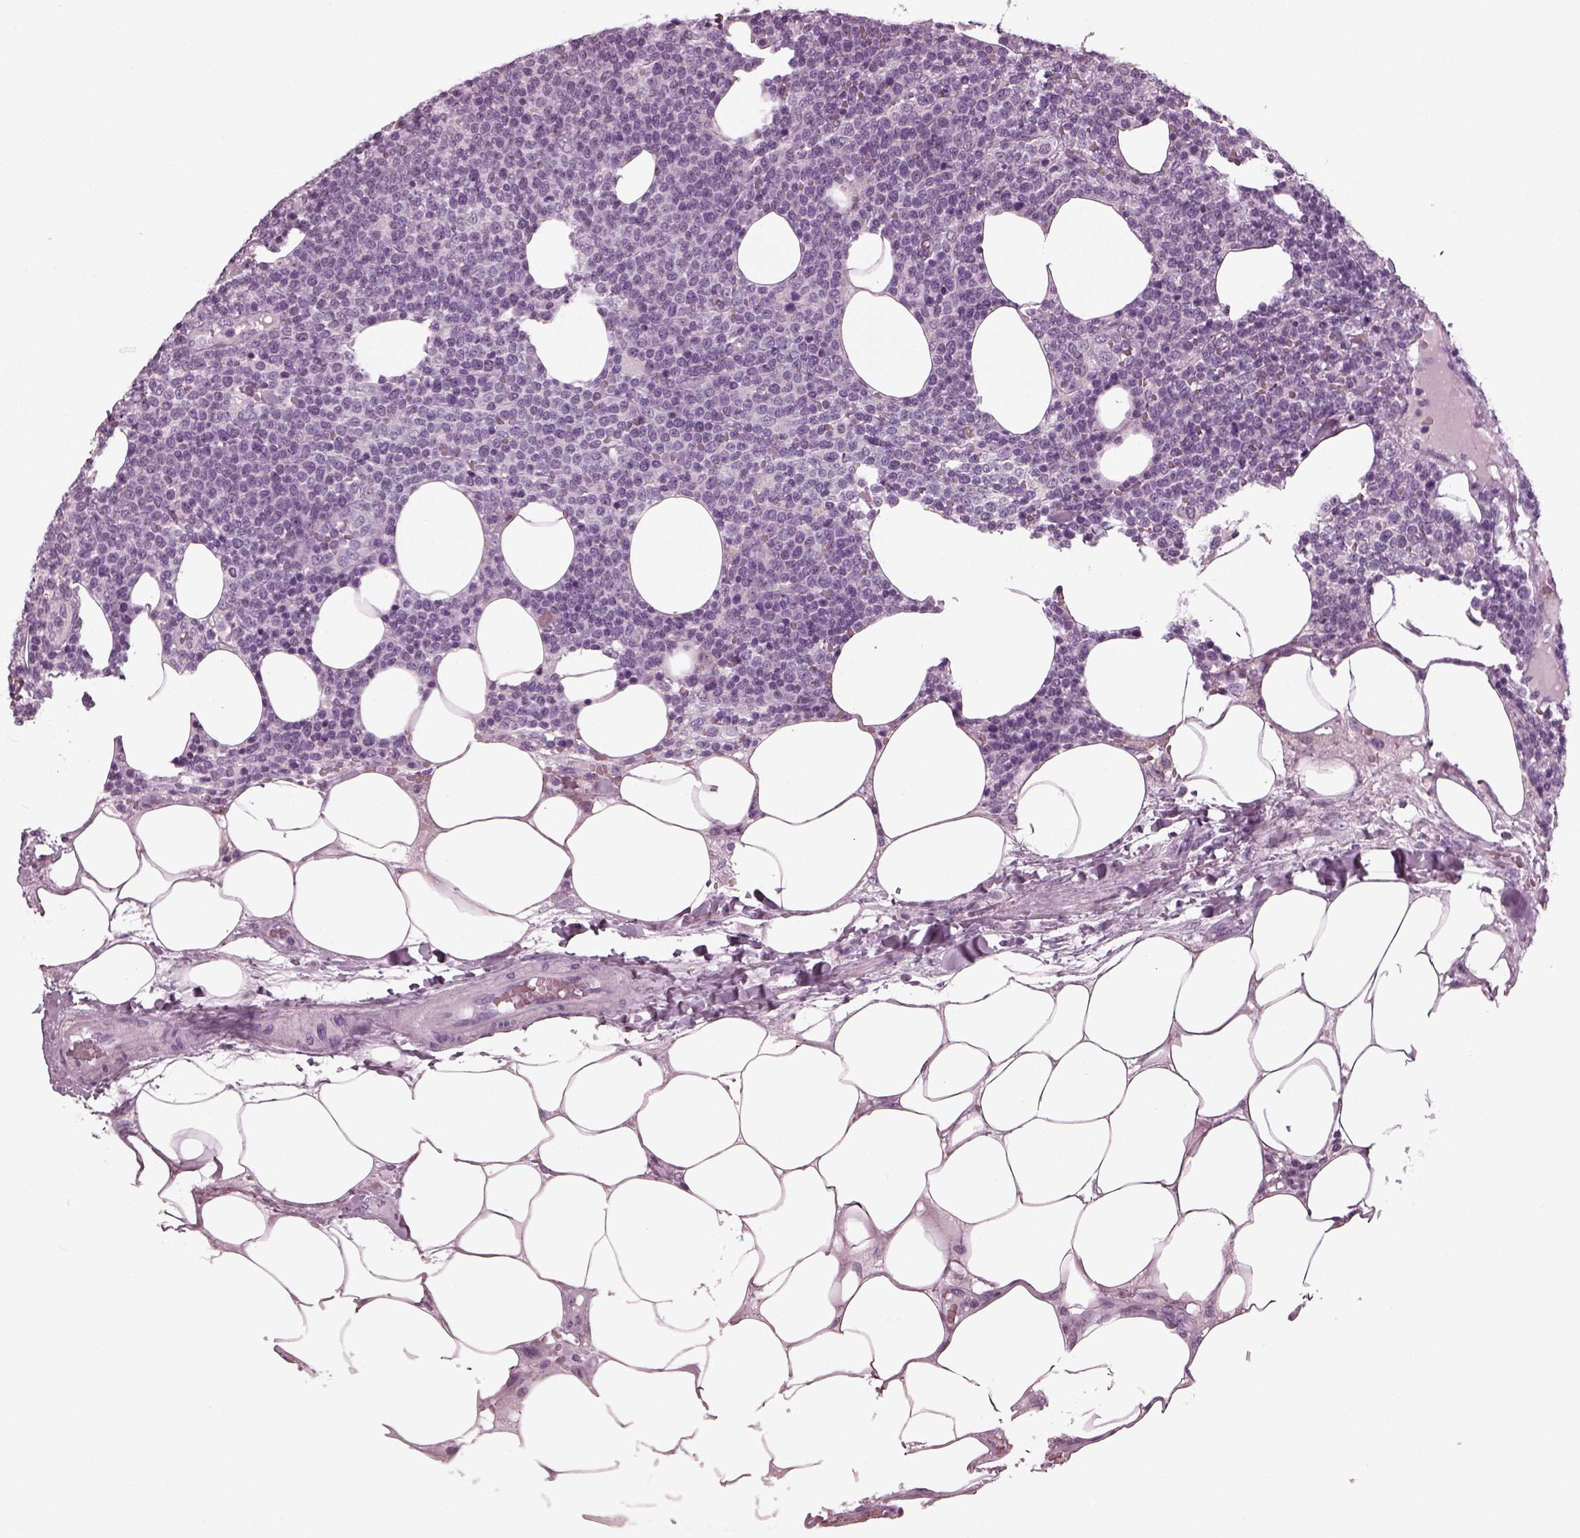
{"staining": {"intensity": "negative", "quantity": "none", "location": "none"}, "tissue": "lymphoma", "cell_type": "Tumor cells", "image_type": "cancer", "snomed": [{"axis": "morphology", "description": "Malignant lymphoma, non-Hodgkin's type, High grade"}, {"axis": "topography", "description": "Lymph node"}], "caption": "Immunohistochemical staining of lymphoma reveals no significant staining in tumor cells.", "gene": "RCVRN", "patient": {"sex": "male", "age": 61}}